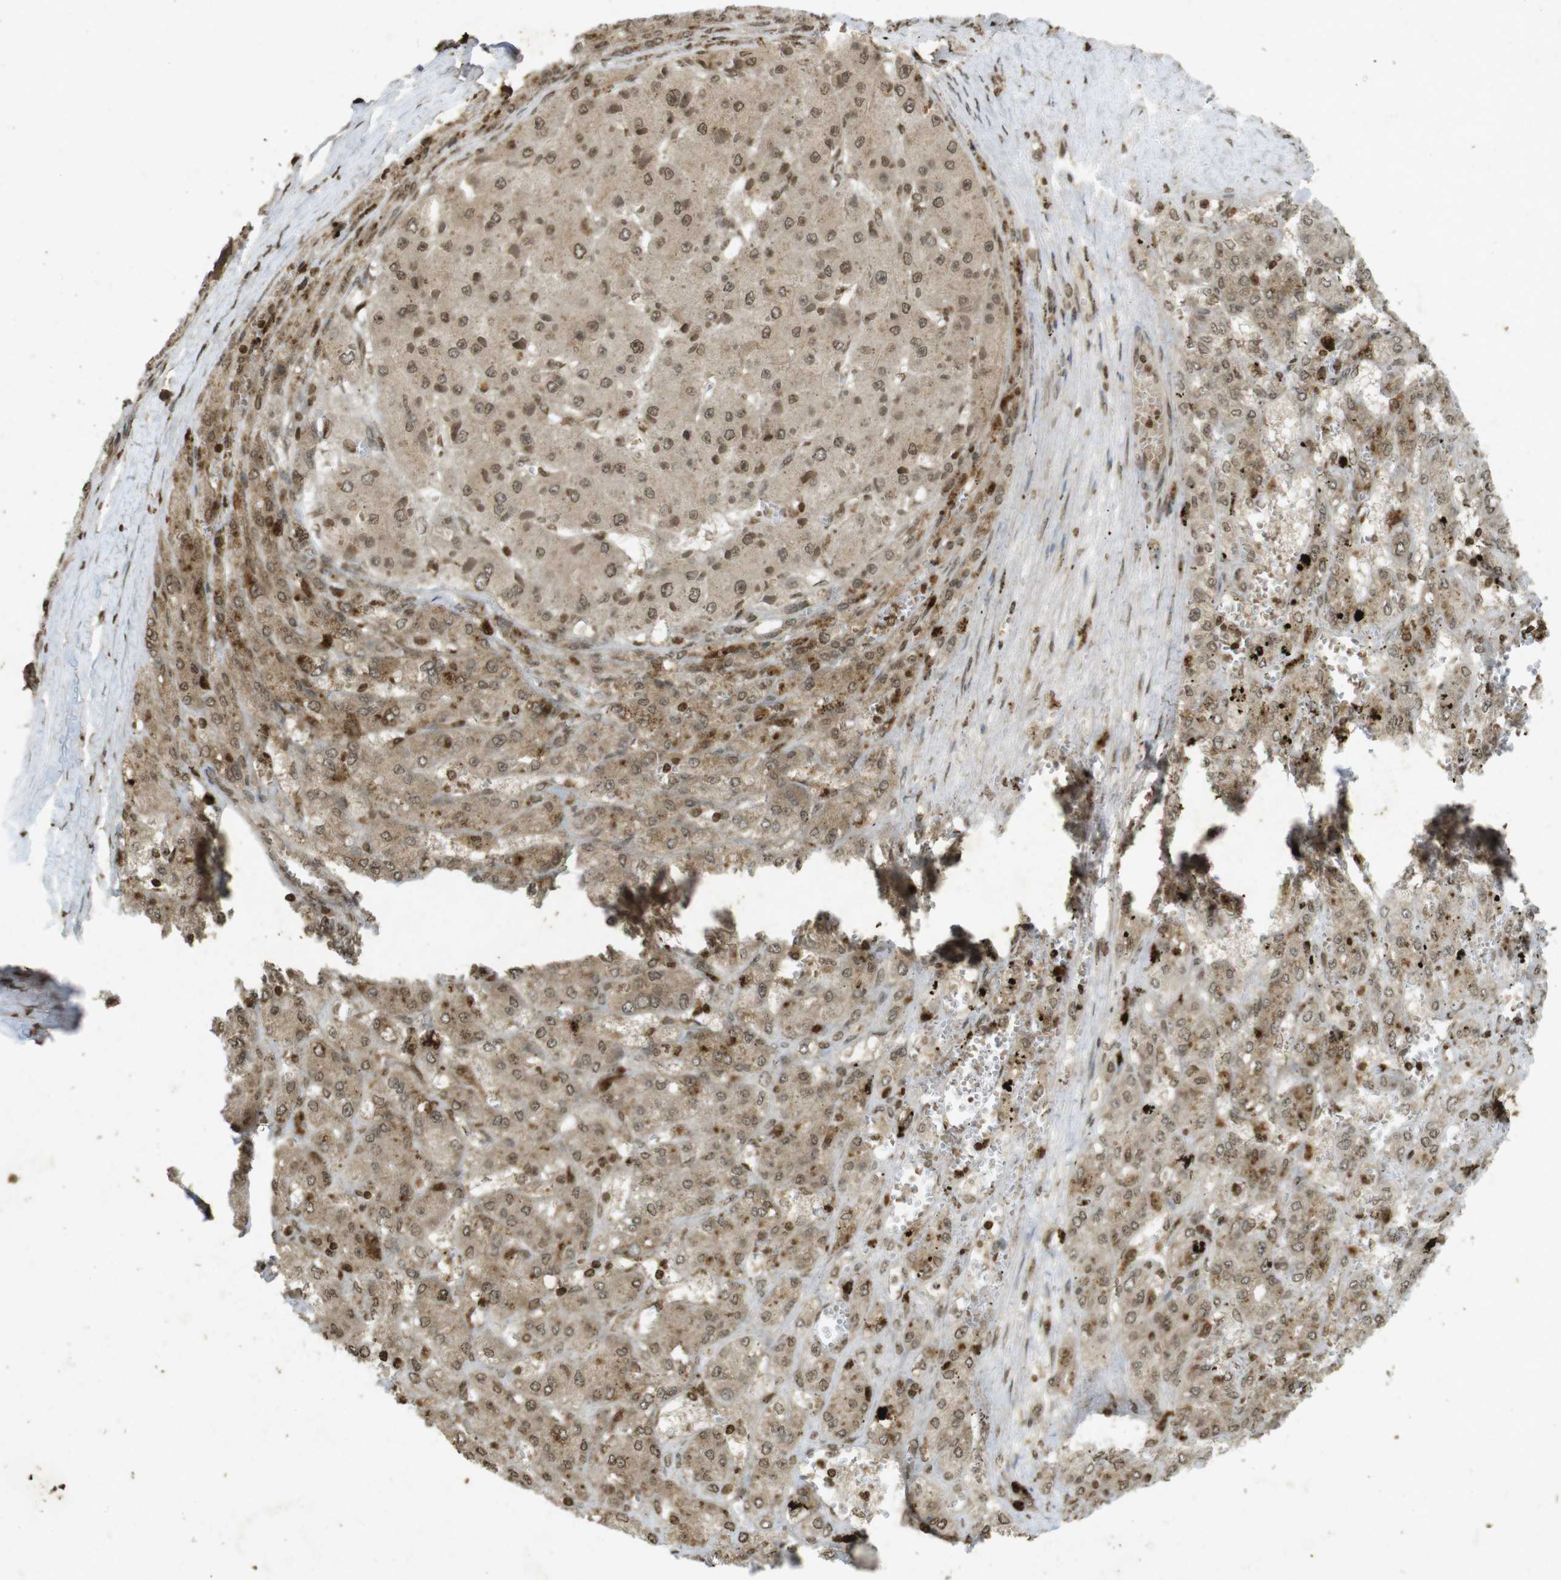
{"staining": {"intensity": "moderate", "quantity": ">75%", "location": "cytoplasmic/membranous,nuclear"}, "tissue": "liver cancer", "cell_type": "Tumor cells", "image_type": "cancer", "snomed": [{"axis": "morphology", "description": "Carcinoma, Hepatocellular, NOS"}, {"axis": "topography", "description": "Liver"}], "caption": "About >75% of tumor cells in liver cancer (hepatocellular carcinoma) reveal moderate cytoplasmic/membranous and nuclear protein positivity as visualized by brown immunohistochemical staining.", "gene": "ORC4", "patient": {"sex": "female", "age": 73}}